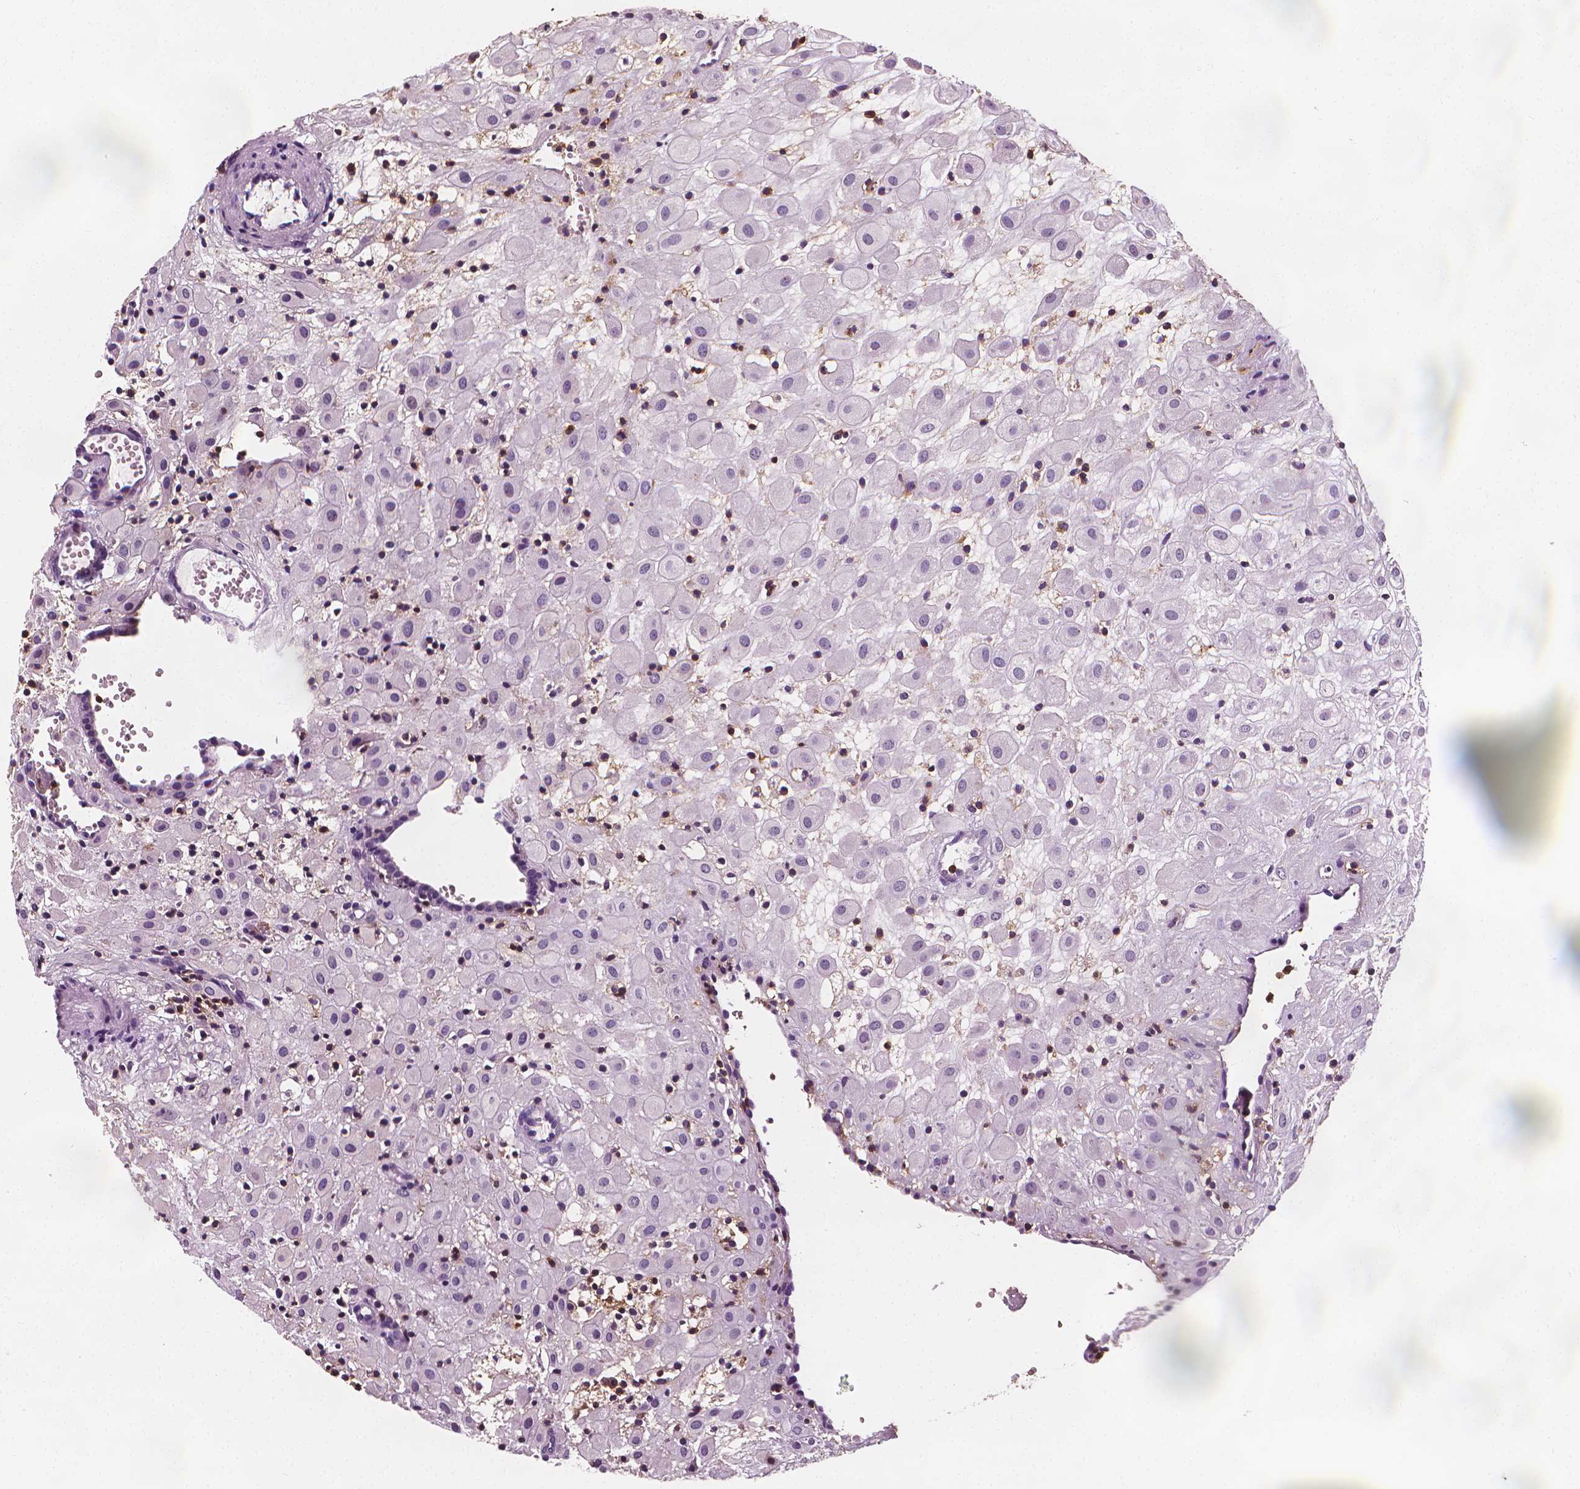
{"staining": {"intensity": "negative", "quantity": "none", "location": "none"}, "tissue": "placenta", "cell_type": "Decidual cells", "image_type": "normal", "snomed": [{"axis": "morphology", "description": "Normal tissue, NOS"}, {"axis": "topography", "description": "Placenta"}], "caption": "Immunohistochemistry image of normal placenta: placenta stained with DAB demonstrates no significant protein staining in decidual cells. Nuclei are stained in blue.", "gene": "PTPRC", "patient": {"sex": "female", "age": 24}}